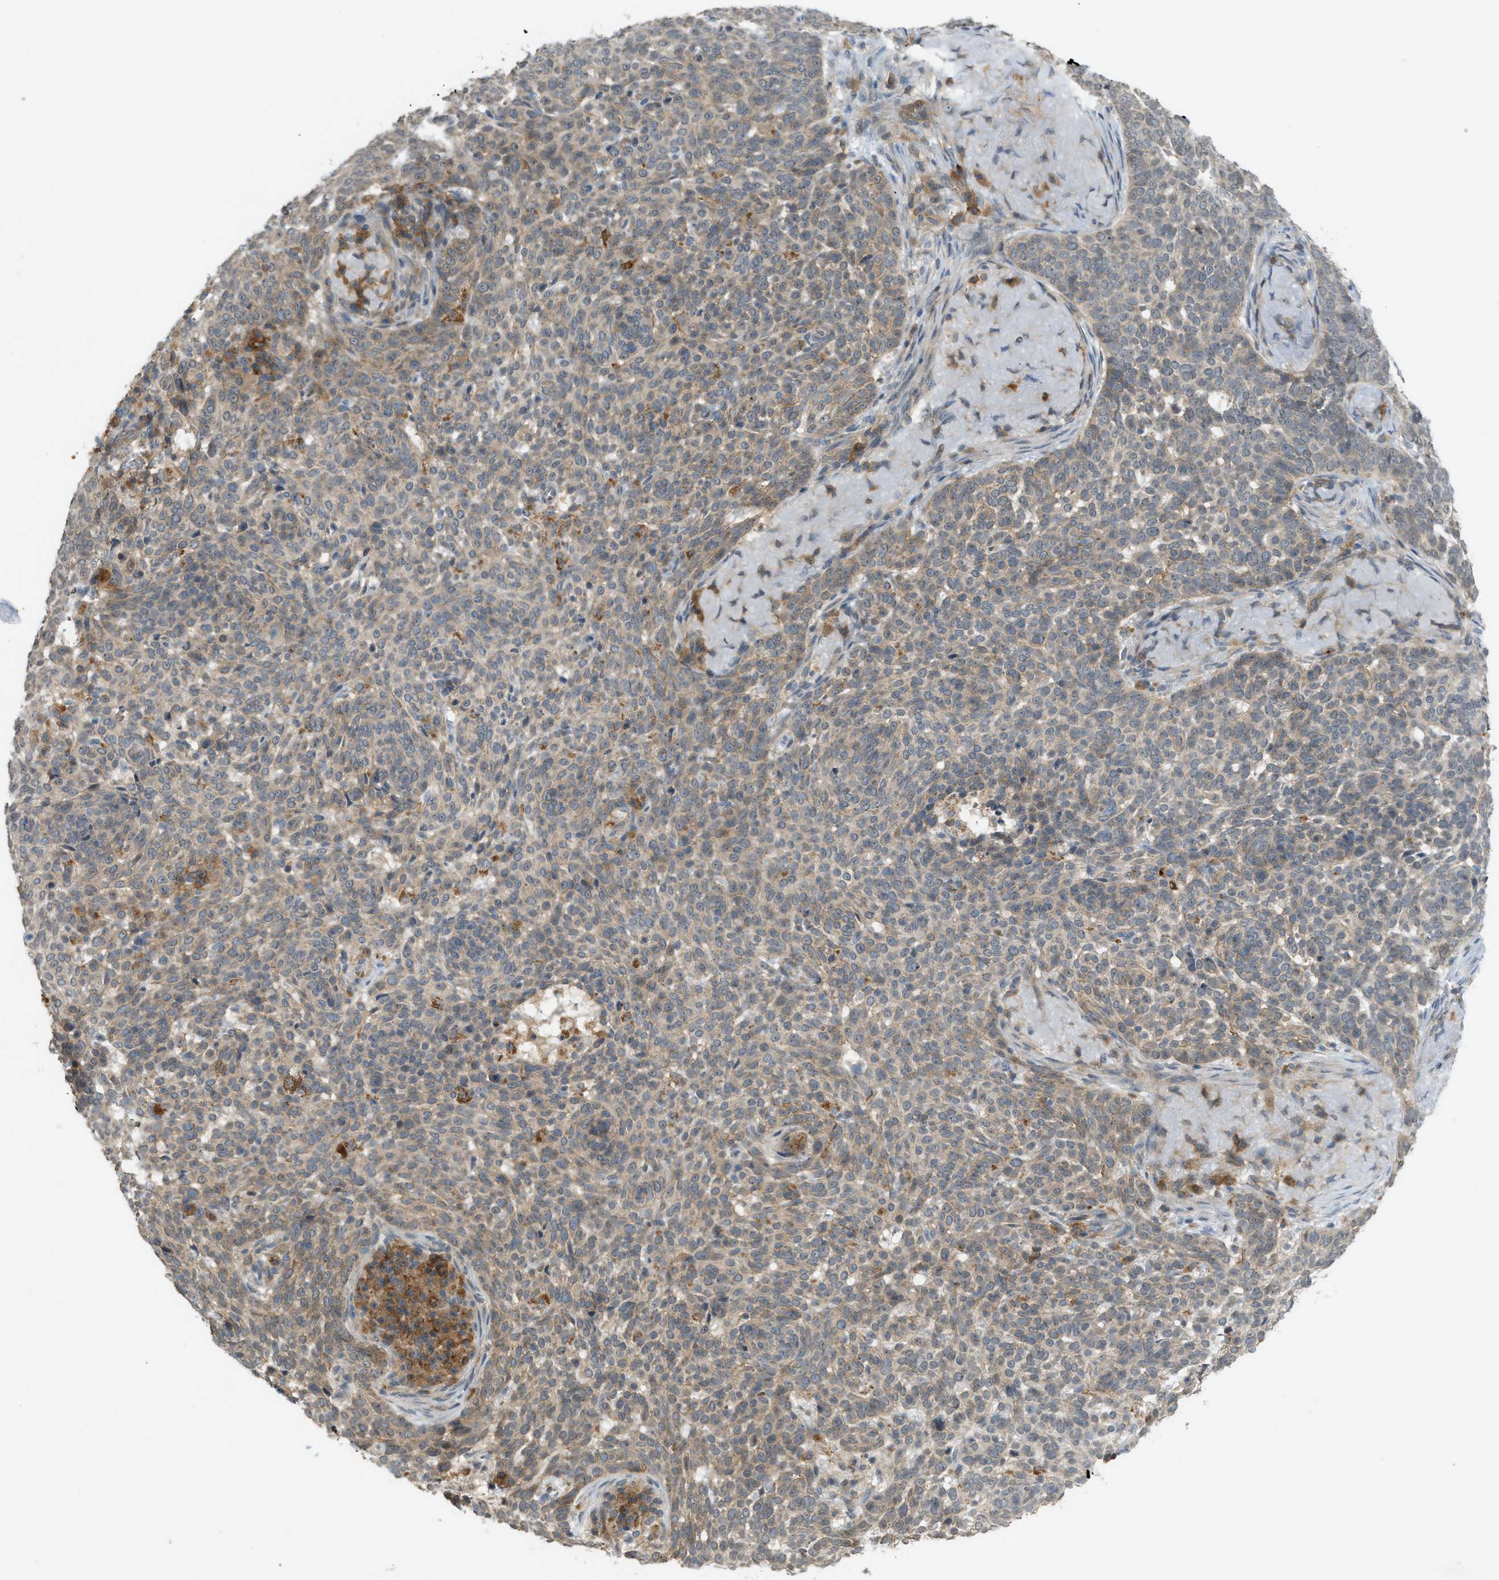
{"staining": {"intensity": "weak", "quantity": ">75%", "location": "cytoplasmic/membranous"}, "tissue": "skin cancer", "cell_type": "Tumor cells", "image_type": "cancer", "snomed": [{"axis": "morphology", "description": "Basal cell carcinoma"}, {"axis": "topography", "description": "Skin"}], "caption": "Immunohistochemistry image of human skin cancer (basal cell carcinoma) stained for a protein (brown), which exhibits low levels of weak cytoplasmic/membranous positivity in about >75% of tumor cells.", "gene": "GRK6", "patient": {"sex": "male", "age": 85}}